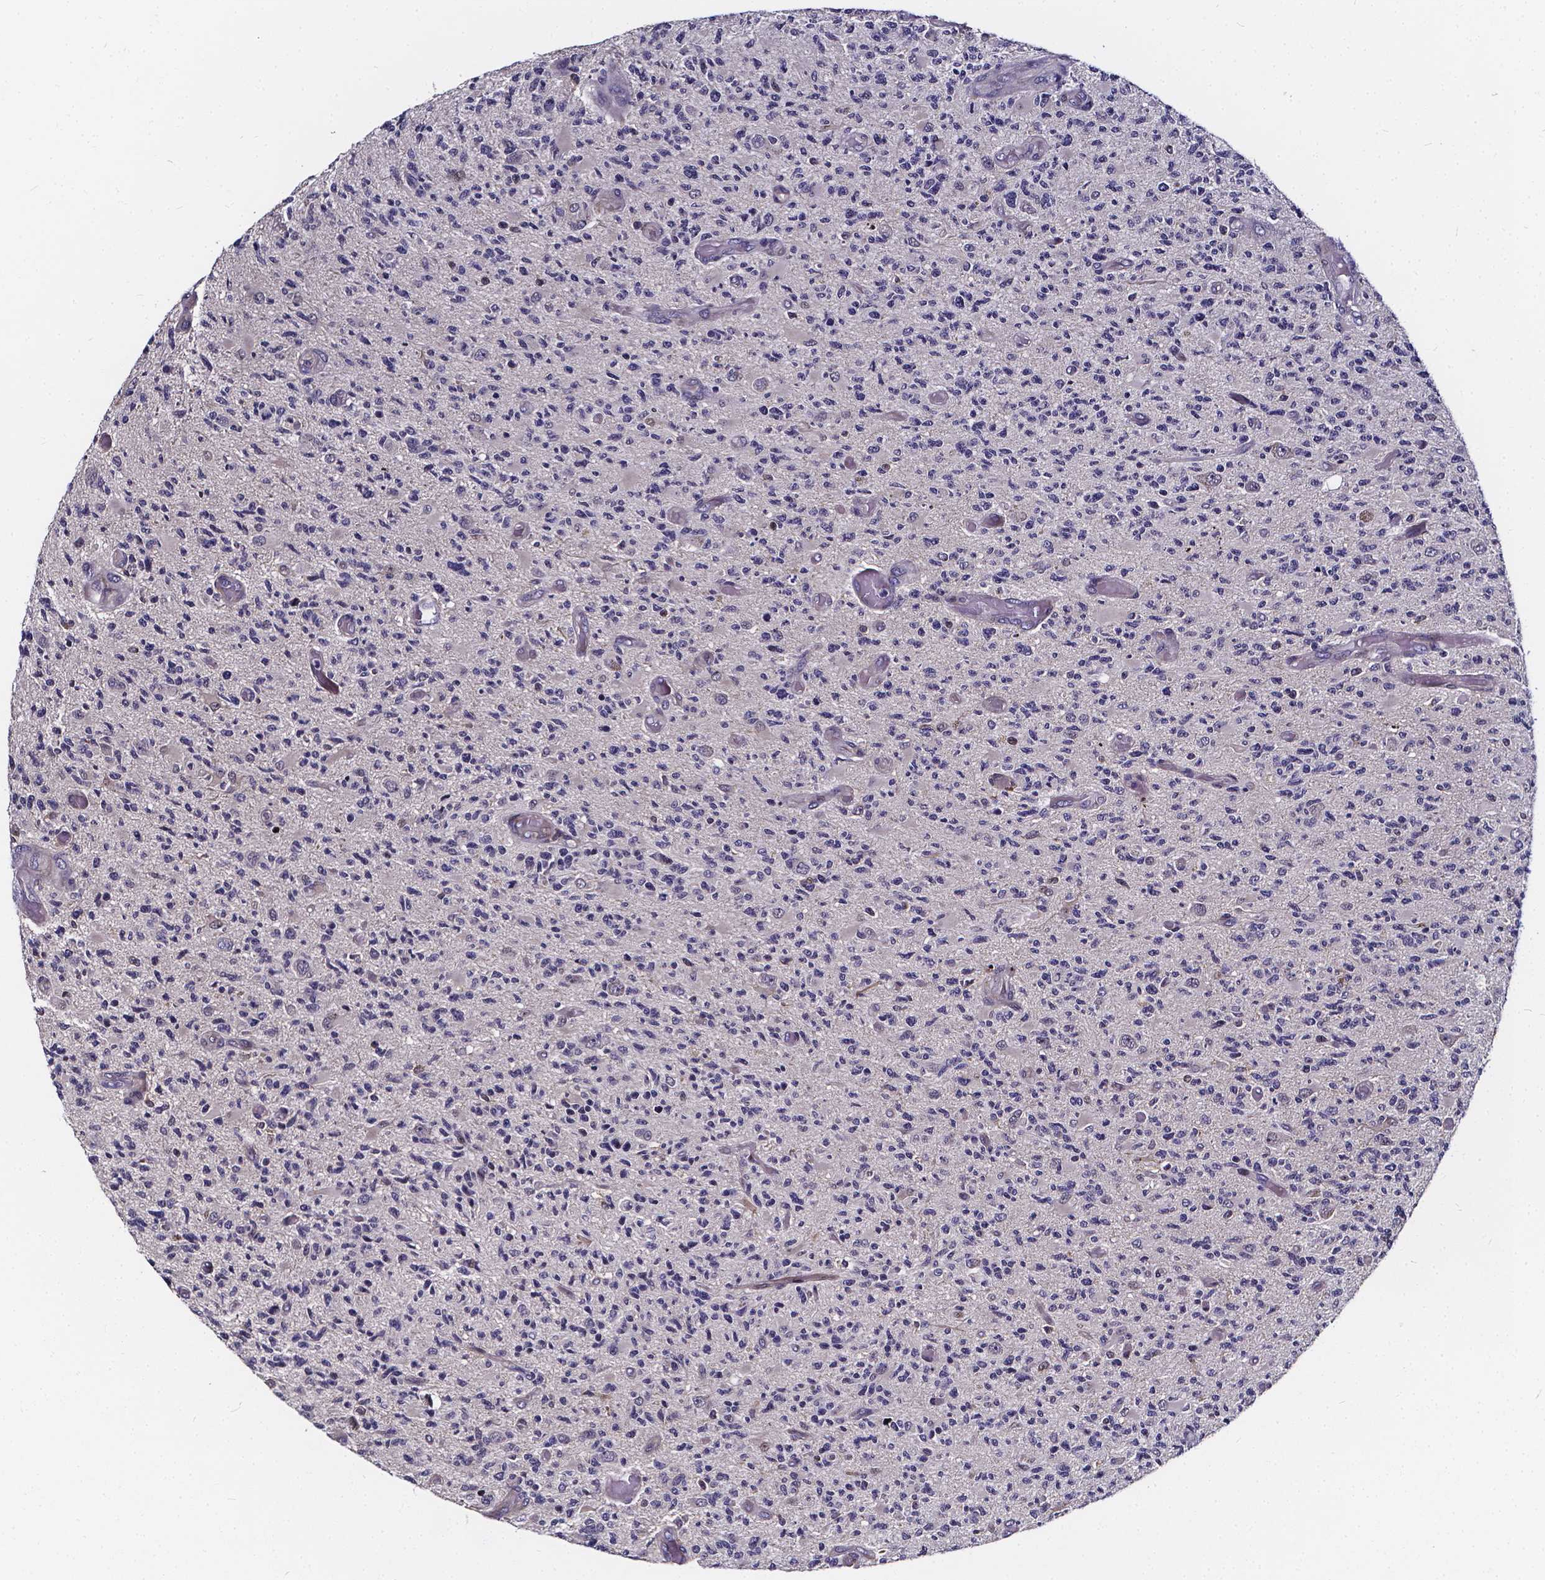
{"staining": {"intensity": "negative", "quantity": "none", "location": "none"}, "tissue": "glioma", "cell_type": "Tumor cells", "image_type": "cancer", "snomed": [{"axis": "morphology", "description": "Glioma, malignant, High grade"}, {"axis": "topography", "description": "Brain"}], "caption": "High magnification brightfield microscopy of glioma stained with DAB (3,3'-diaminobenzidine) (brown) and counterstained with hematoxylin (blue): tumor cells show no significant staining.", "gene": "SOWAHA", "patient": {"sex": "female", "age": 63}}